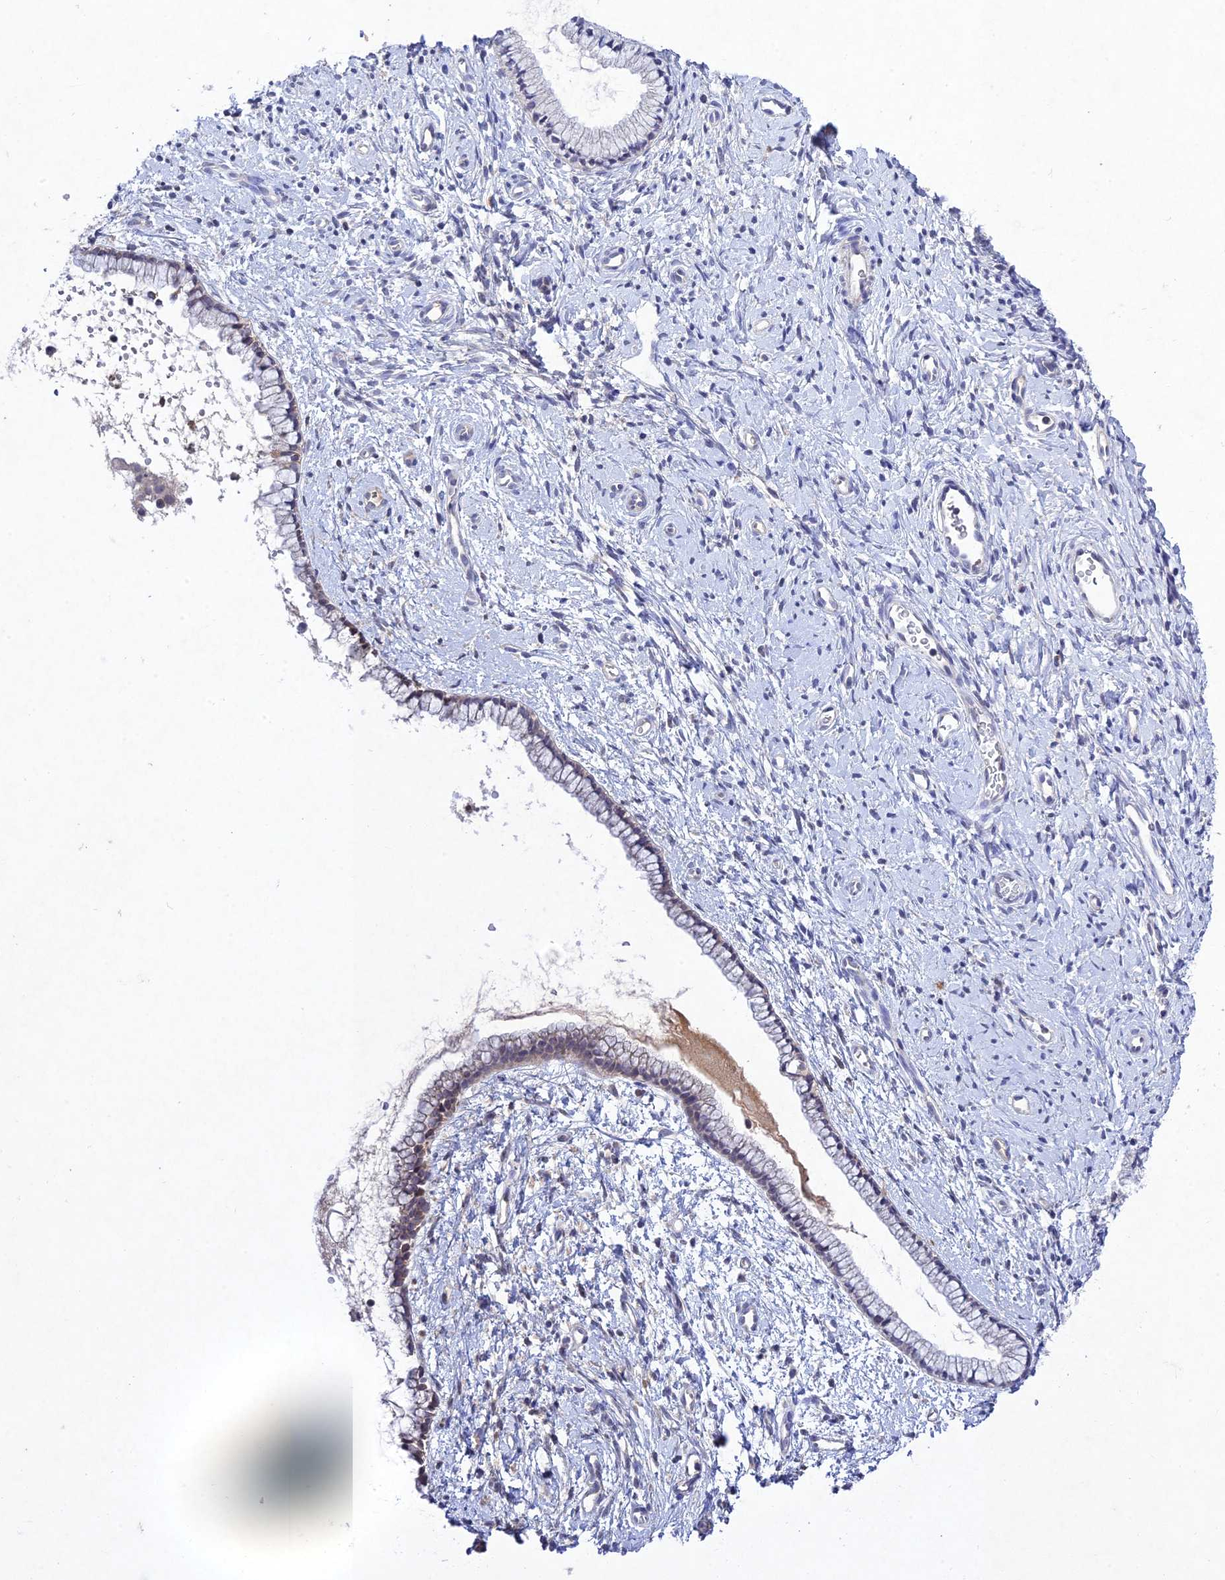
{"staining": {"intensity": "negative", "quantity": "none", "location": "none"}, "tissue": "cervix", "cell_type": "Glandular cells", "image_type": "normal", "snomed": [{"axis": "morphology", "description": "Normal tissue, NOS"}, {"axis": "topography", "description": "Cervix"}], "caption": "Glandular cells show no significant protein positivity in unremarkable cervix.", "gene": "CHST5", "patient": {"sex": "female", "age": 57}}